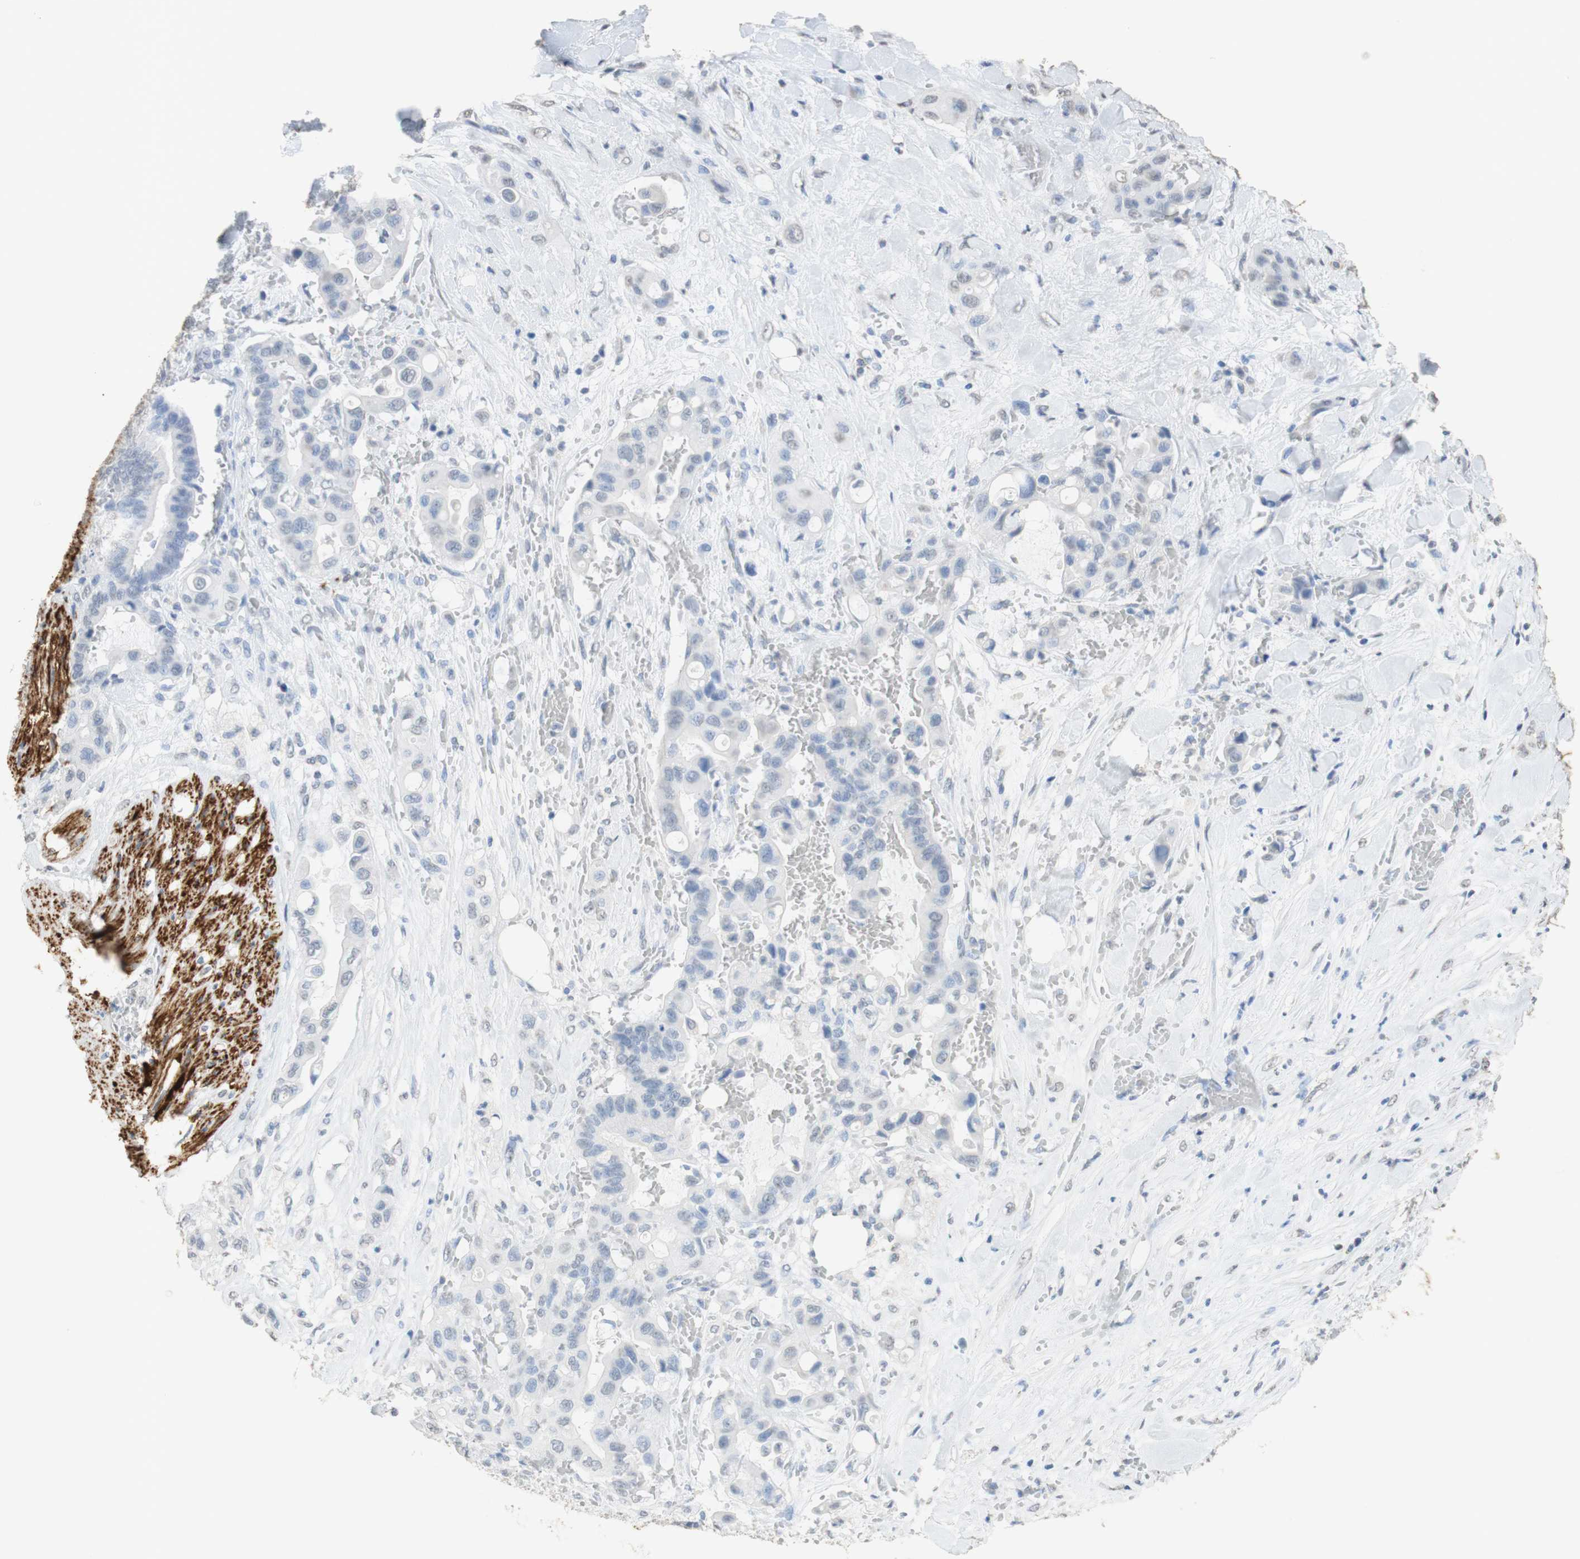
{"staining": {"intensity": "negative", "quantity": "none", "location": "none"}, "tissue": "liver cancer", "cell_type": "Tumor cells", "image_type": "cancer", "snomed": [{"axis": "morphology", "description": "Cholangiocarcinoma"}, {"axis": "topography", "description": "Liver"}], "caption": "Tumor cells show no significant protein staining in liver cholangiocarcinoma.", "gene": "L1CAM", "patient": {"sex": "female", "age": 61}}